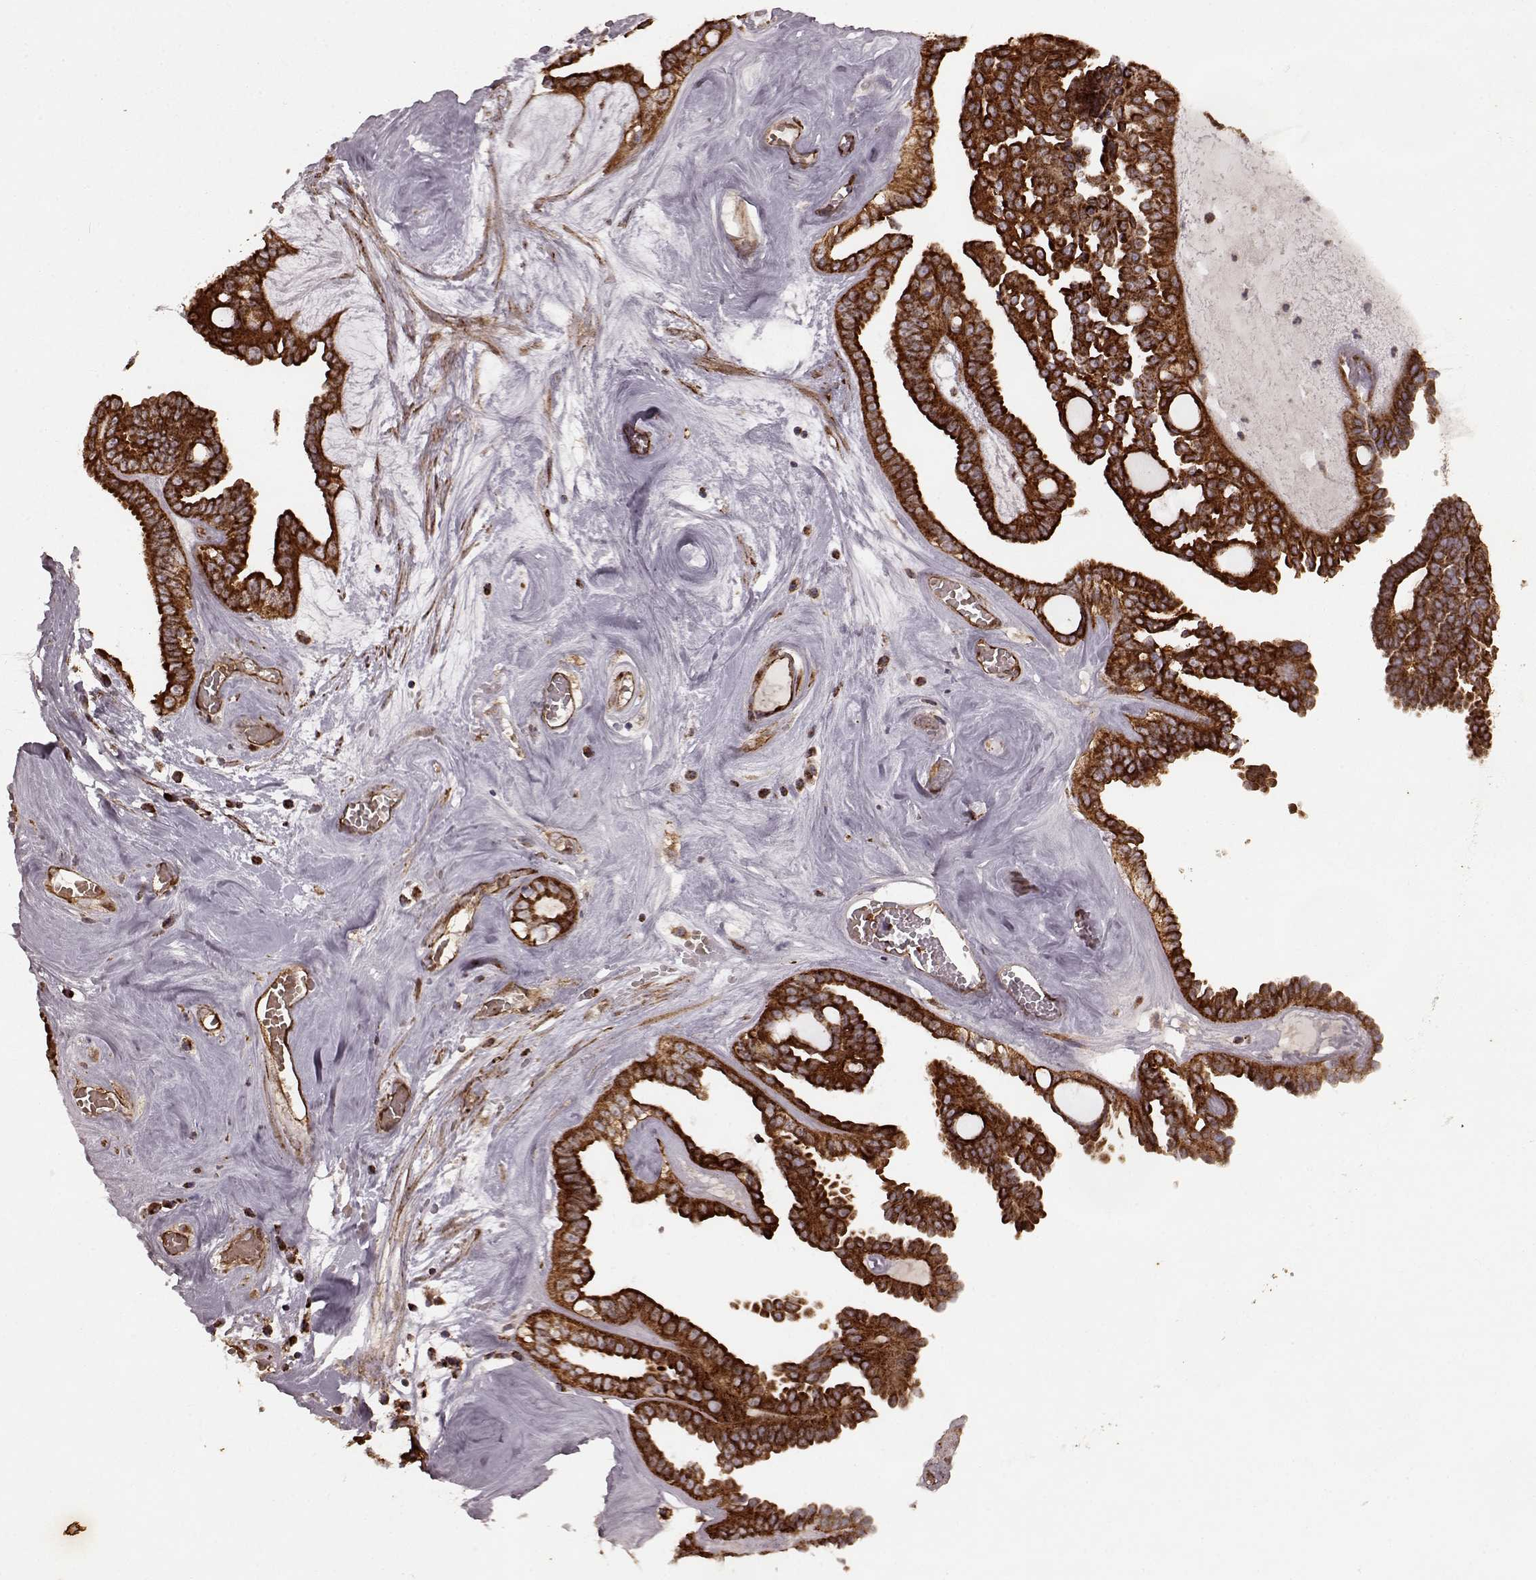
{"staining": {"intensity": "strong", "quantity": ">75%", "location": "cytoplasmic/membranous"}, "tissue": "ovarian cancer", "cell_type": "Tumor cells", "image_type": "cancer", "snomed": [{"axis": "morphology", "description": "Cystadenocarcinoma, serous, NOS"}, {"axis": "topography", "description": "Ovary"}], "caption": "Immunohistochemistry (IHC) micrograph of human ovarian cancer stained for a protein (brown), which displays high levels of strong cytoplasmic/membranous positivity in approximately >75% of tumor cells.", "gene": "FXN", "patient": {"sex": "female", "age": 71}}